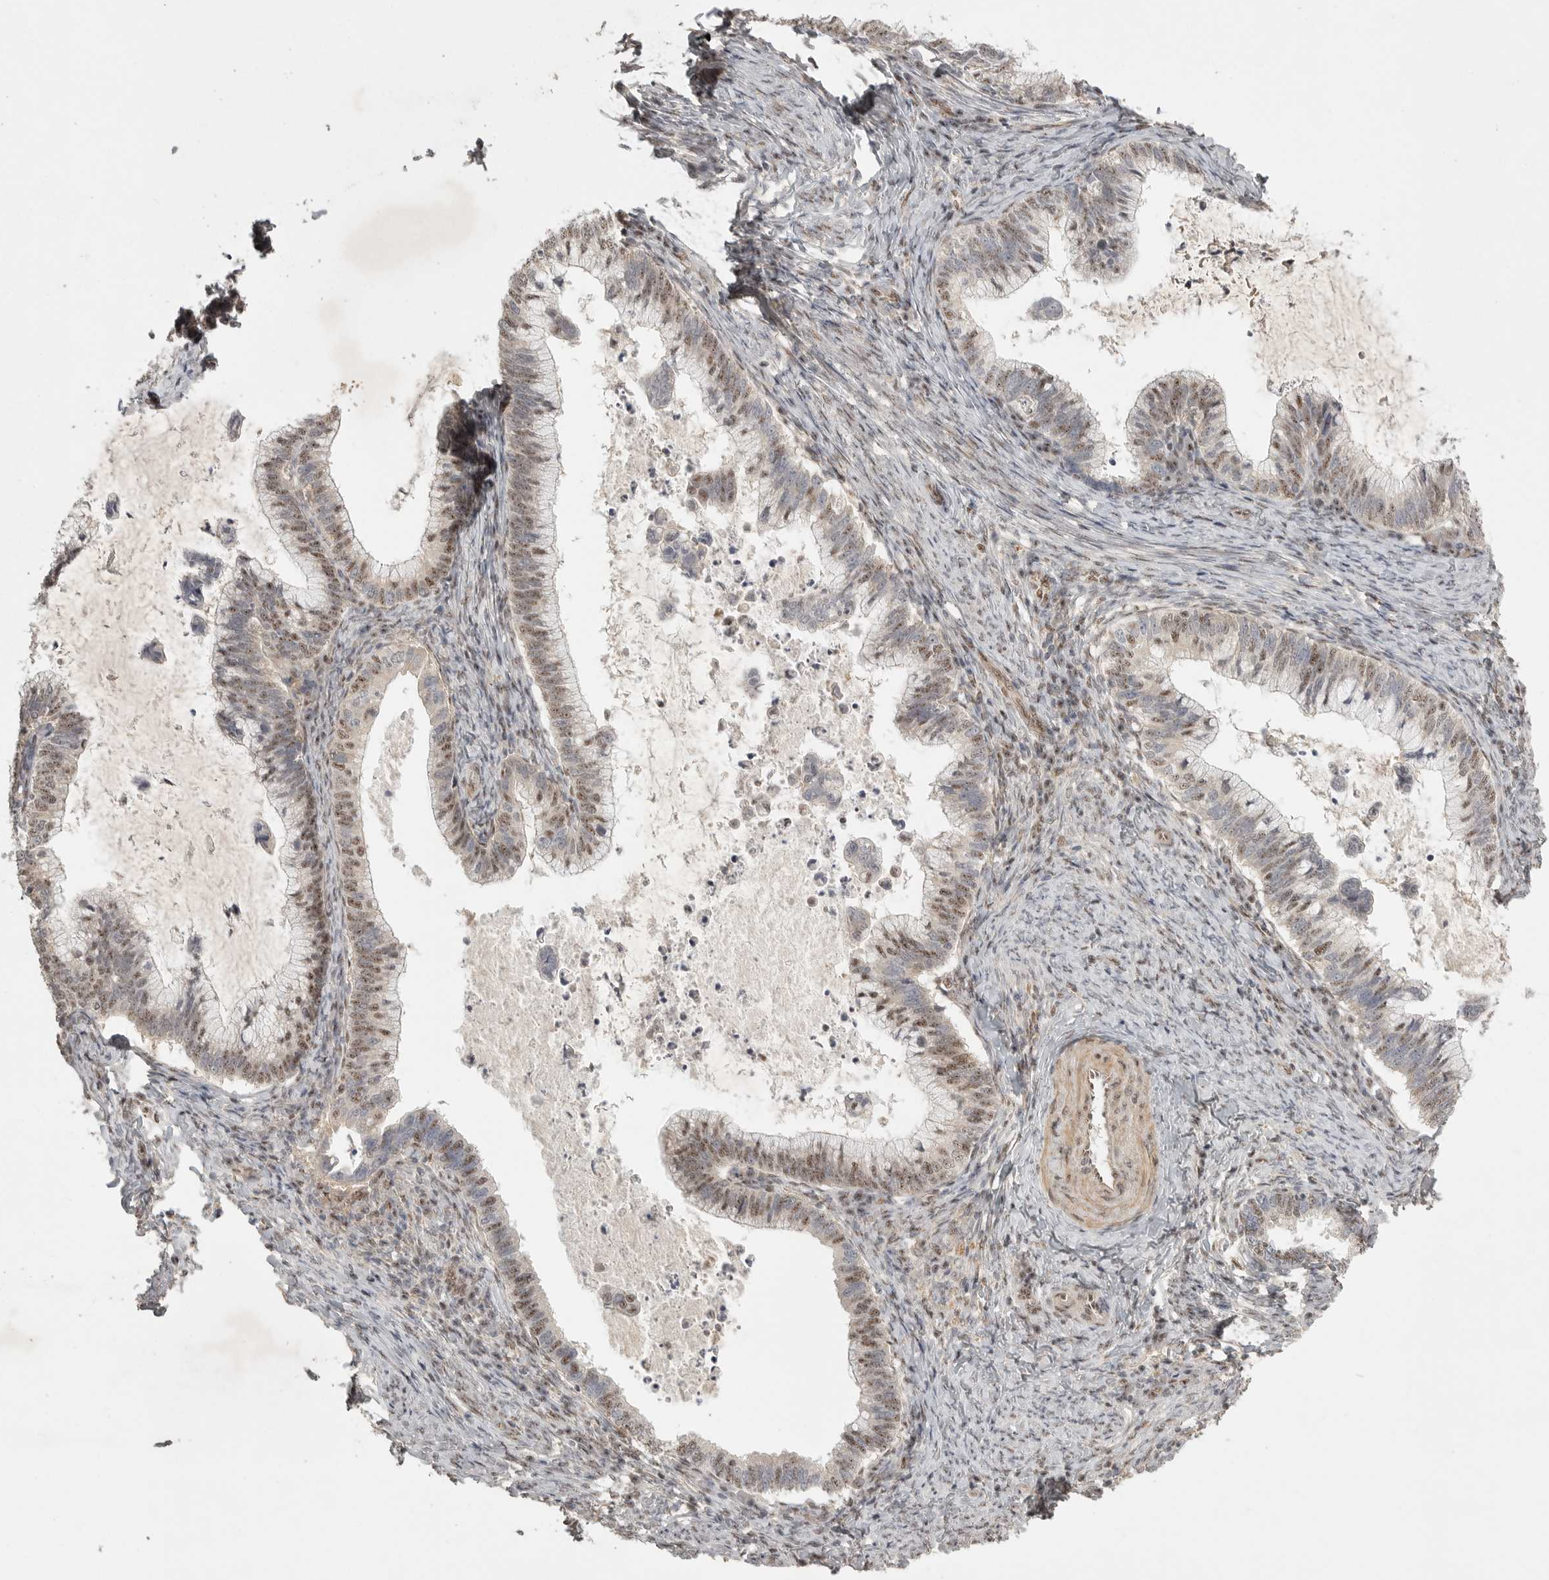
{"staining": {"intensity": "weak", "quantity": ">75%", "location": "nuclear"}, "tissue": "cervical cancer", "cell_type": "Tumor cells", "image_type": "cancer", "snomed": [{"axis": "morphology", "description": "Adenocarcinoma, NOS"}, {"axis": "topography", "description": "Cervix"}], "caption": "The histopathology image reveals a brown stain indicating the presence of a protein in the nuclear of tumor cells in cervical adenocarcinoma.", "gene": "POMP", "patient": {"sex": "female", "age": 36}}